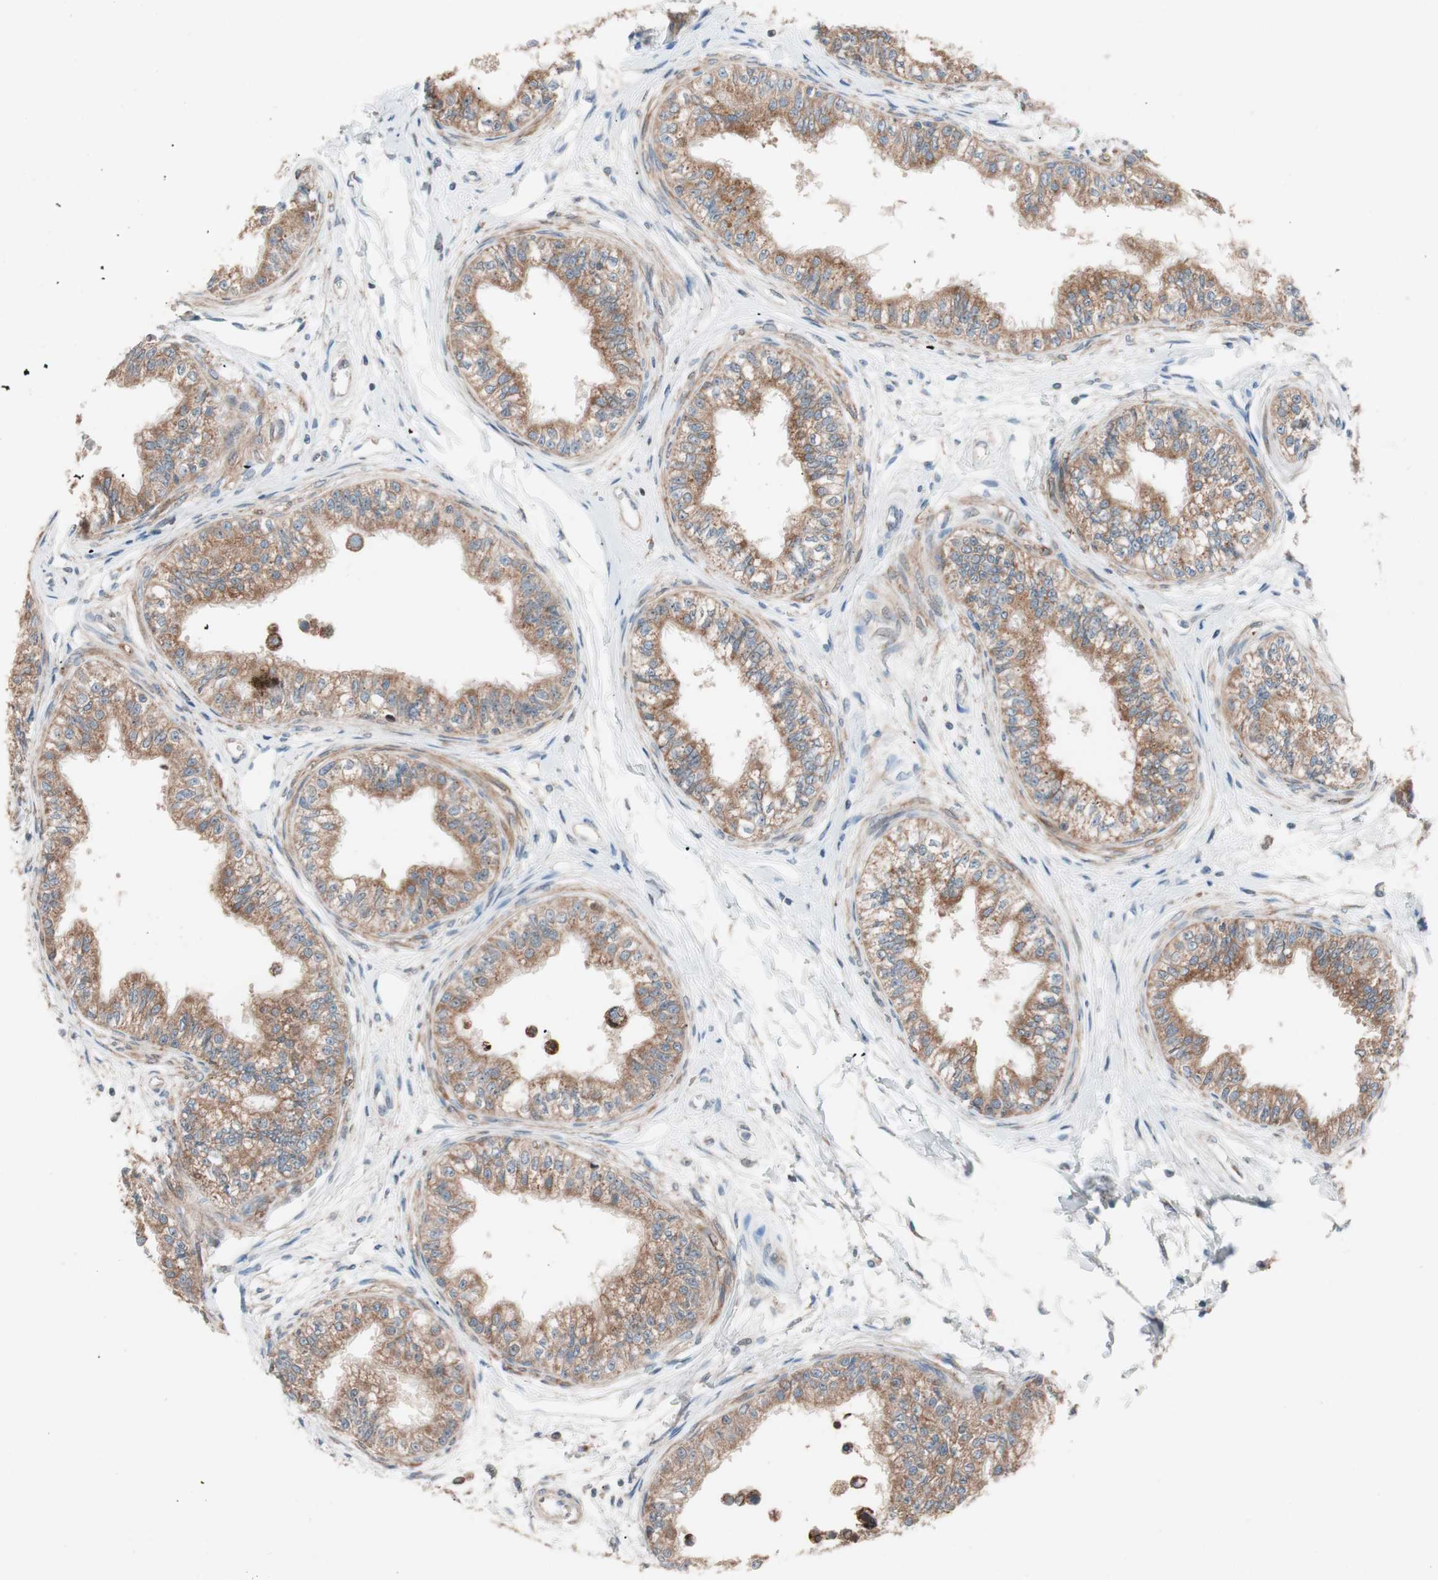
{"staining": {"intensity": "moderate", "quantity": ">75%", "location": "cytoplasmic/membranous"}, "tissue": "epididymis", "cell_type": "Glandular cells", "image_type": "normal", "snomed": [{"axis": "morphology", "description": "Normal tissue, NOS"}, {"axis": "morphology", "description": "Adenocarcinoma, metastatic, NOS"}, {"axis": "topography", "description": "Testis"}, {"axis": "topography", "description": "Epididymis"}], "caption": "Immunohistochemistry (IHC) (DAB (3,3'-diaminobenzidine)) staining of unremarkable human epididymis shows moderate cytoplasmic/membranous protein positivity in approximately >75% of glandular cells.", "gene": "FAAH", "patient": {"sex": "male", "age": 26}}